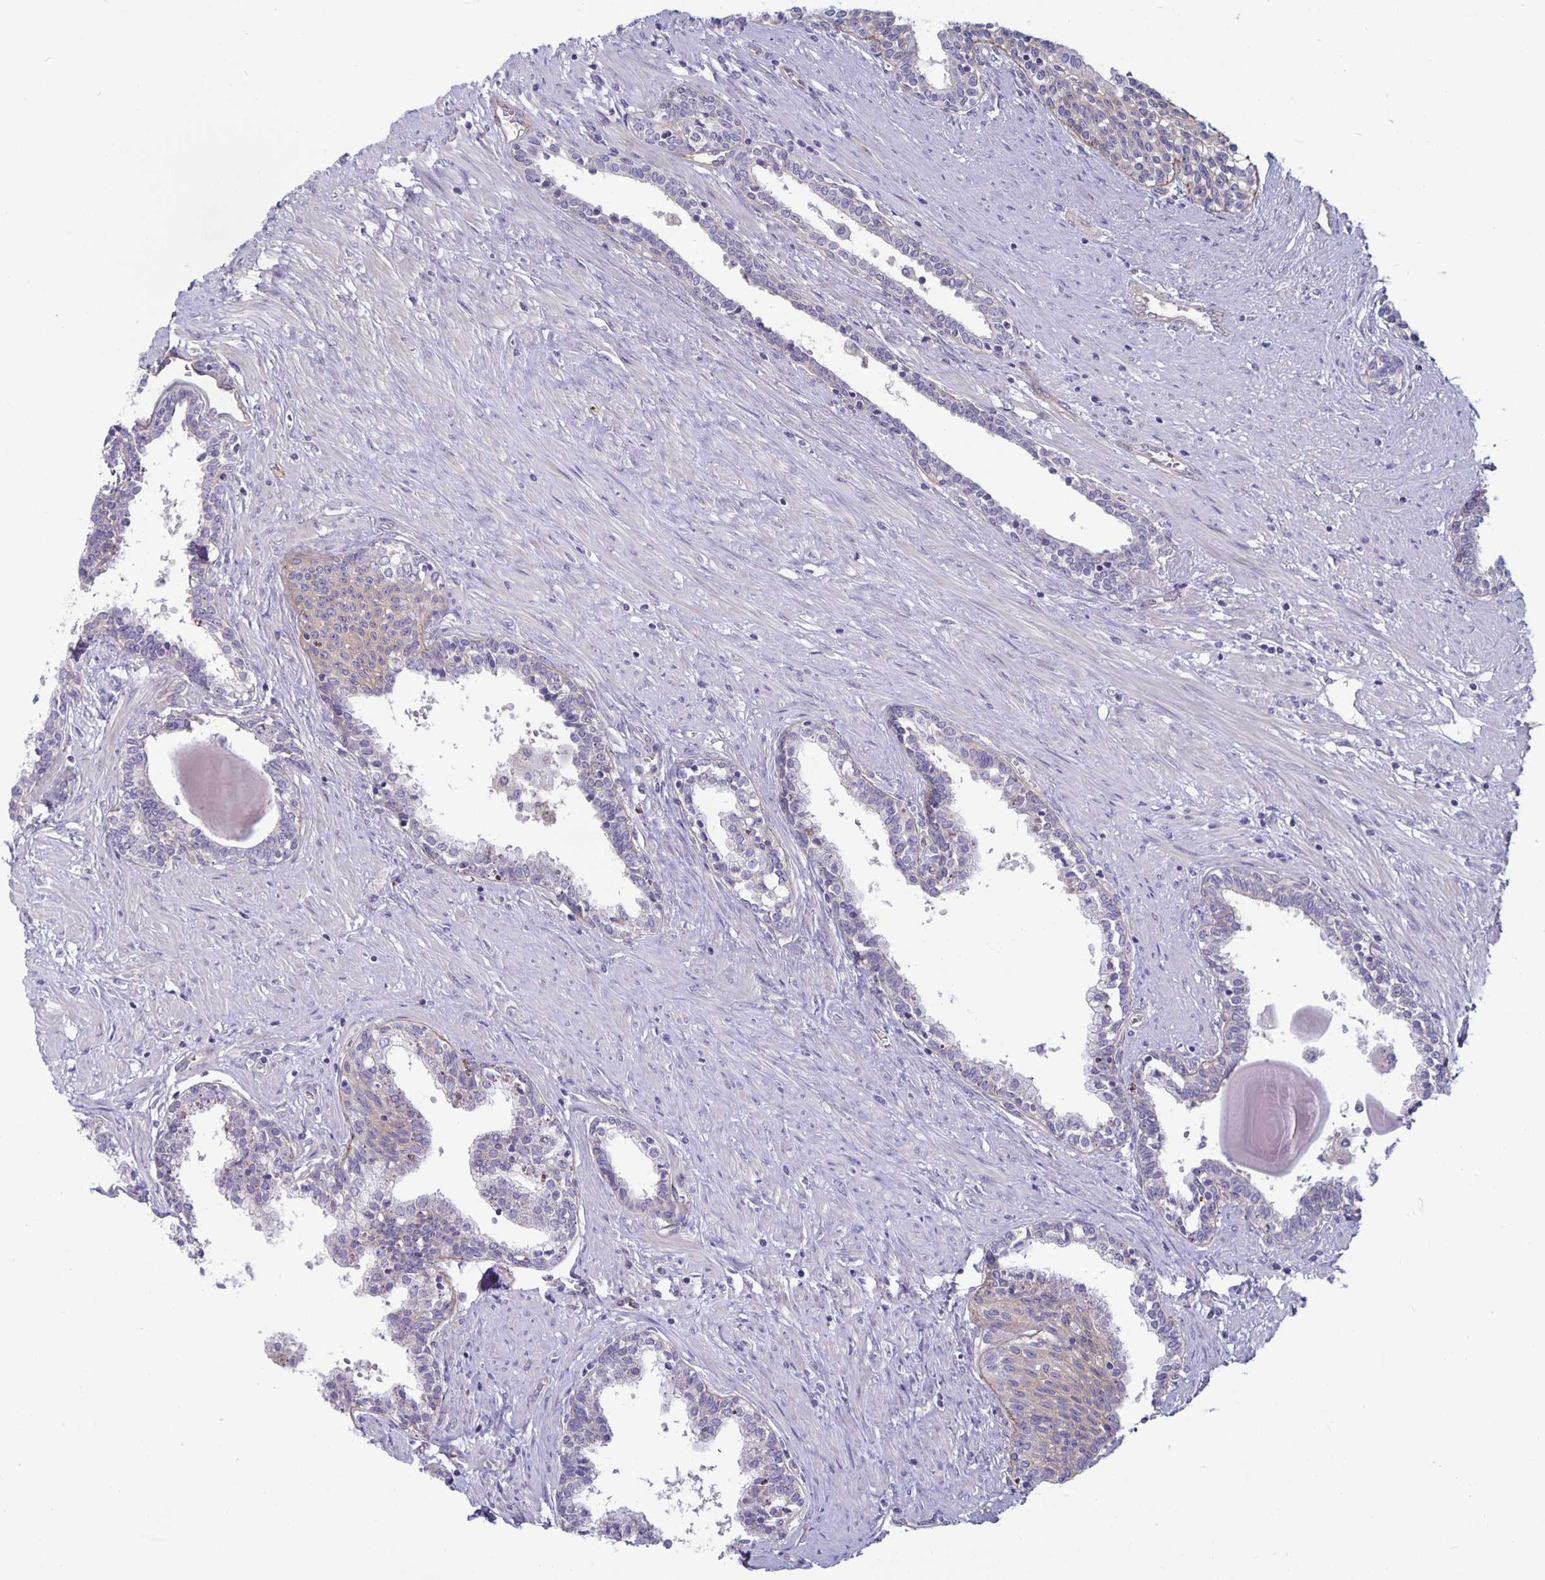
{"staining": {"intensity": "negative", "quantity": "none", "location": "none"}, "tissue": "prostate", "cell_type": "Glandular cells", "image_type": "normal", "snomed": [{"axis": "morphology", "description": "Normal tissue, NOS"}, {"axis": "topography", "description": "Prostate"}], "caption": "Image shows no significant protein expression in glandular cells of normal prostate. (DAB immunohistochemistry visualized using brightfield microscopy, high magnification).", "gene": "PLCB3", "patient": {"sex": "male", "age": 55}}